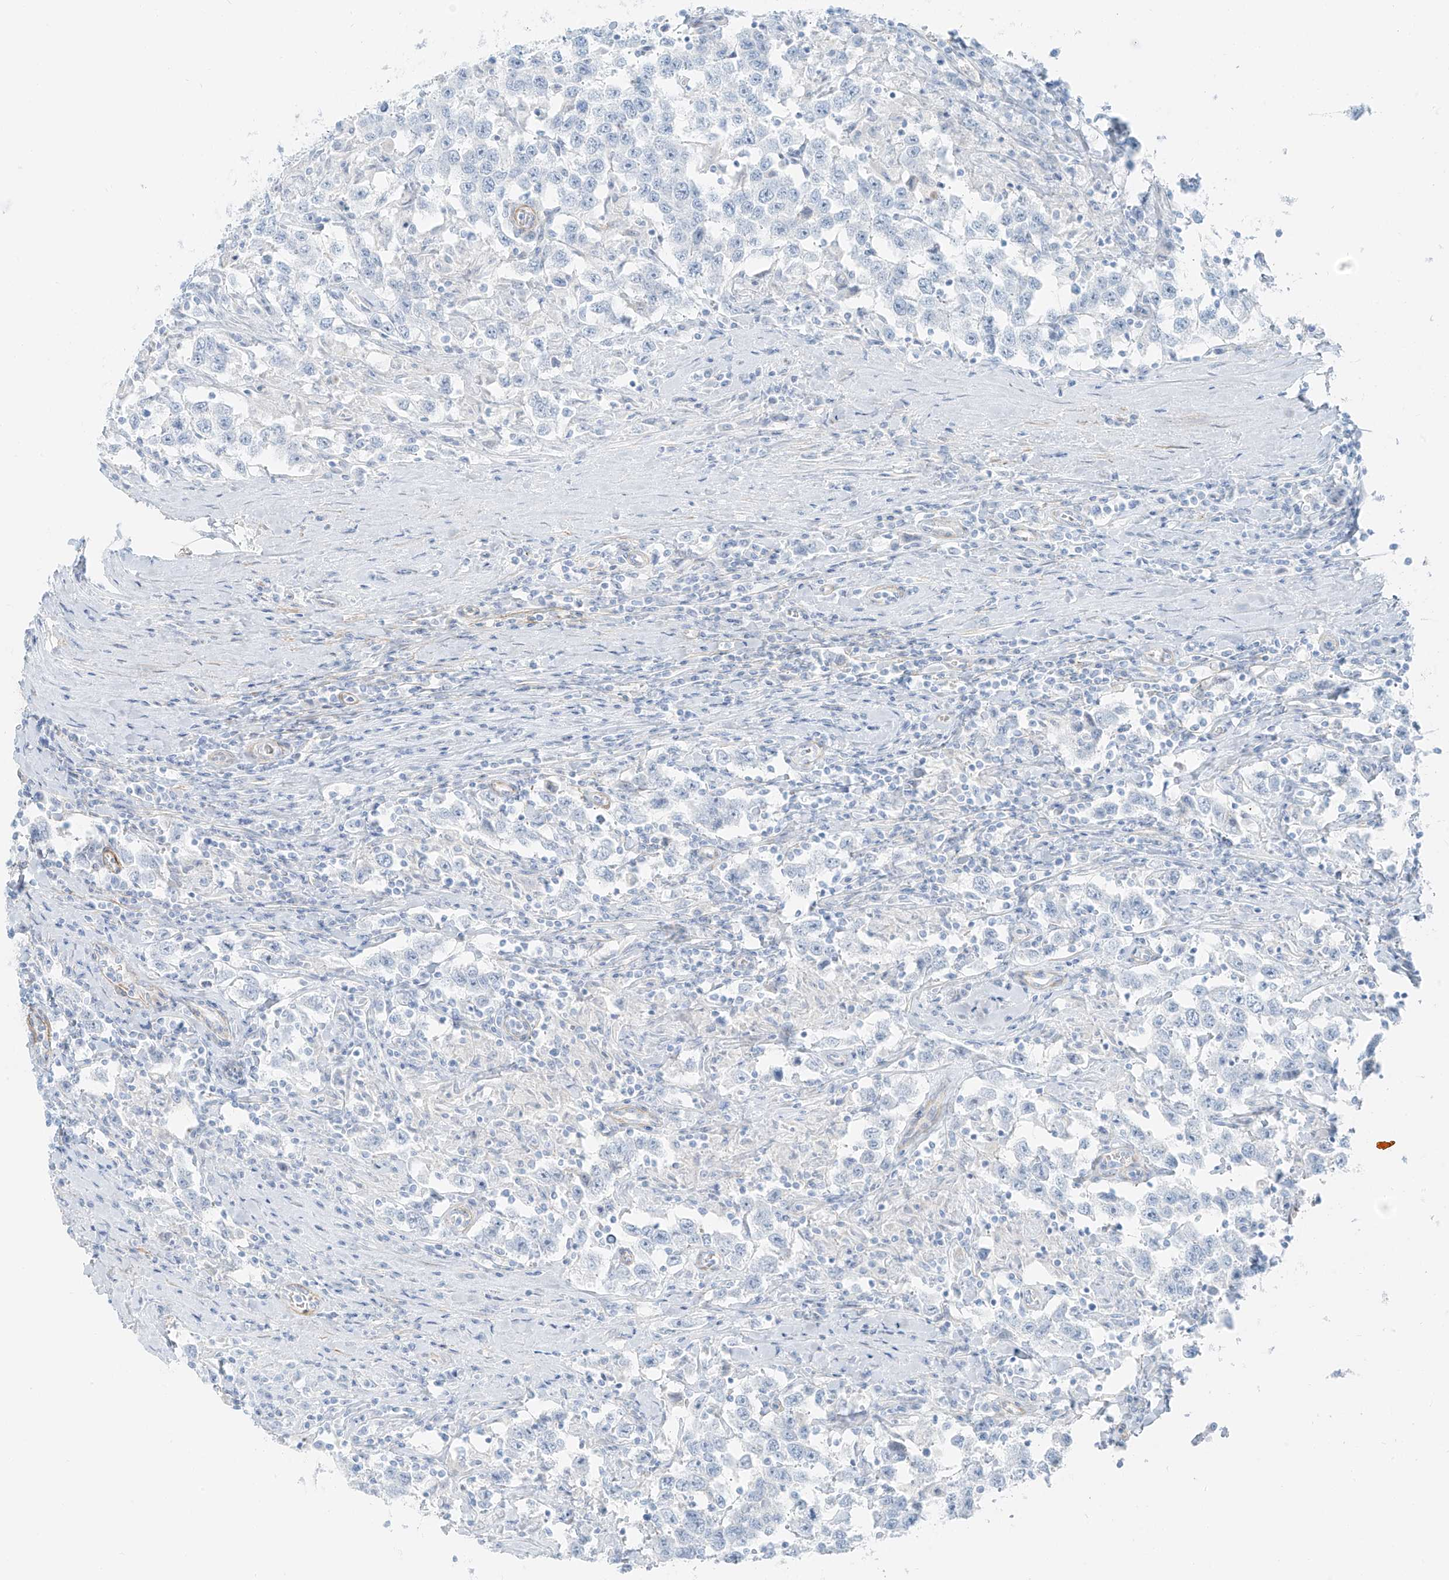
{"staining": {"intensity": "negative", "quantity": "none", "location": "none"}, "tissue": "testis cancer", "cell_type": "Tumor cells", "image_type": "cancer", "snomed": [{"axis": "morphology", "description": "Seminoma, NOS"}, {"axis": "topography", "description": "Testis"}], "caption": "Immunohistochemistry photomicrograph of neoplastic tissue: seminoma (testis) stained with DAB shows no significant protein positivity in tumor cells. The staining was performed using DAB (3,3'-diaminobenzidine) to visualize the protein expression in brown, while the nuclei were stained in blue with hematoxylin (Magnification: 20x).", "gene": "SMCP", "patient": {"sex": "male", "age": 41}}